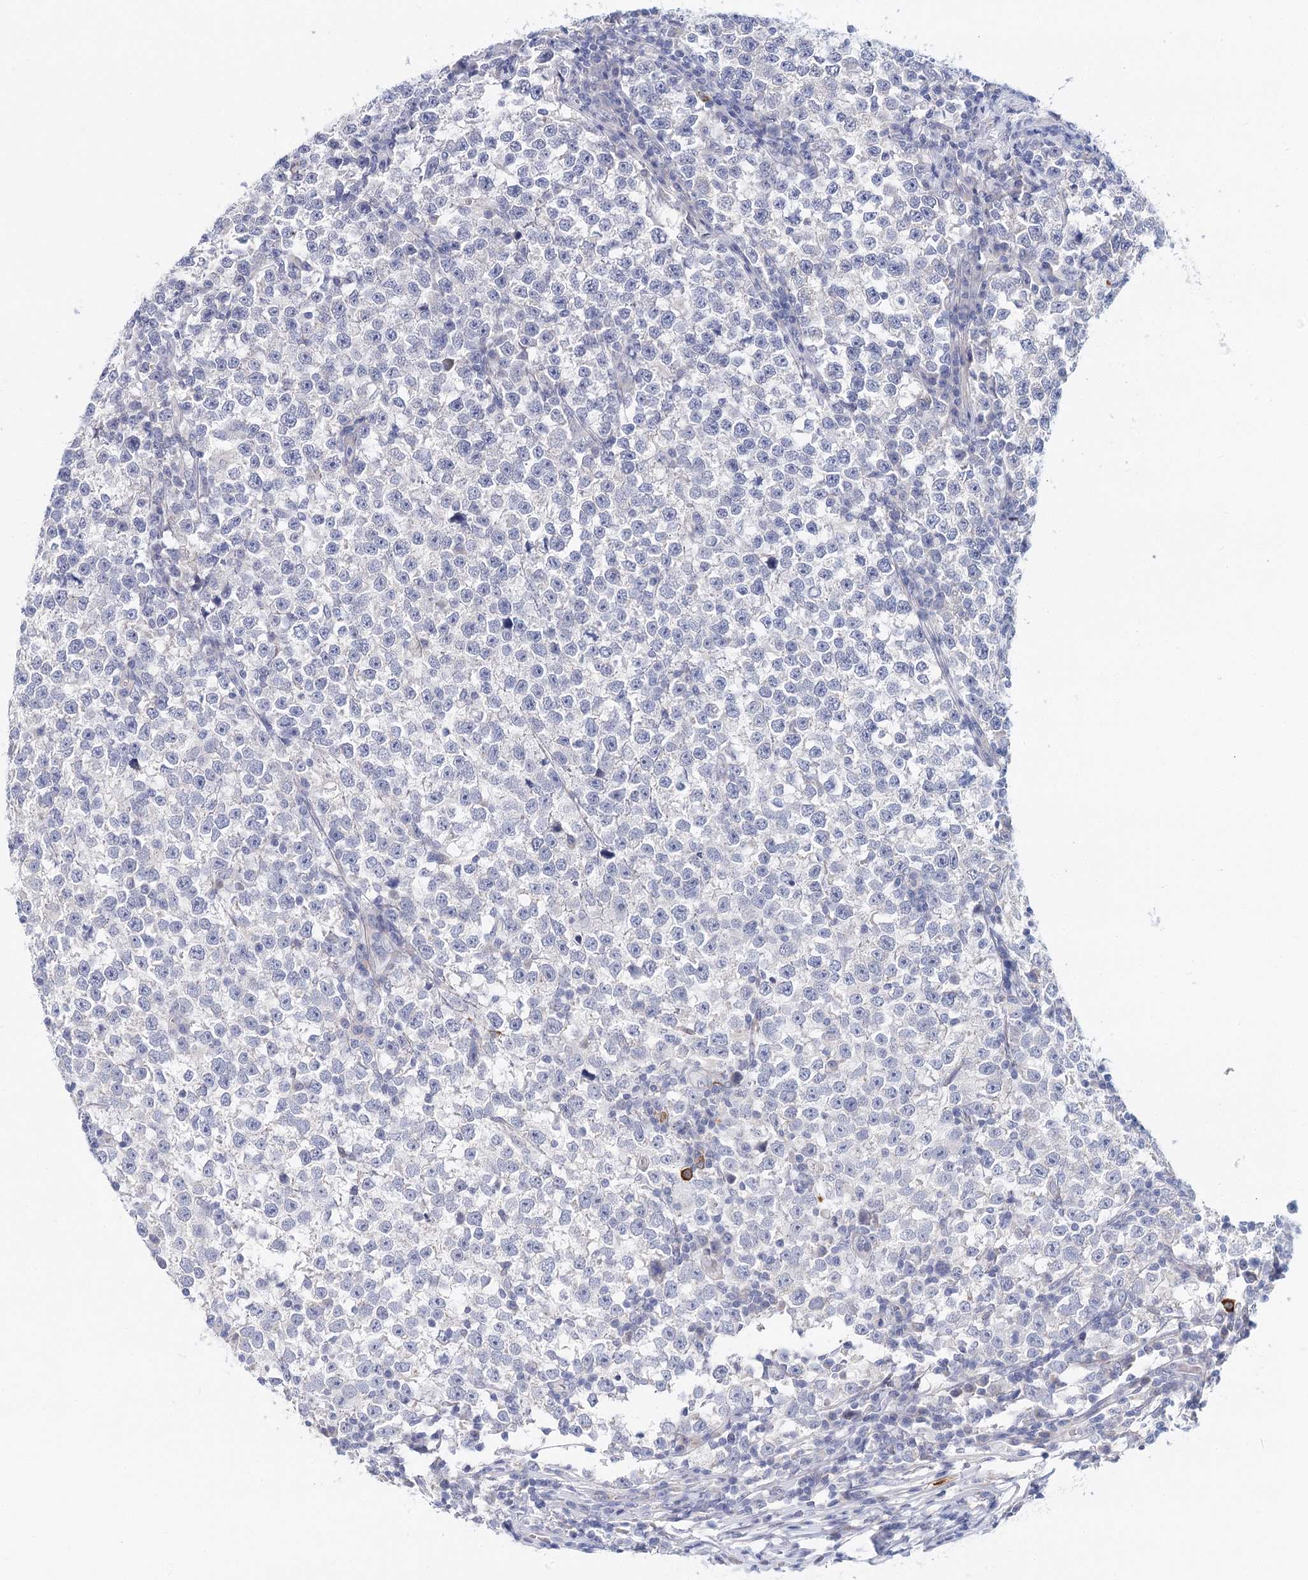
{"staining": {"intensity": "negative", "quantity": "none", "location": "none"}, "tissue": "testis cancer", "cell_type": "Tumor cells", "image_type": "cancer", "snomed": [{"axis": "morphology", "description": "Normal tissue, NOS"}, {"axis": "morphology", "description": "Seminoma, NOS"}, {"axis": "topography", "description": "Testis"}], "caption": "Immunohistochemical staining of human testis cancer (seminoma) shows no significant staining in tumor cells.", "gene": "TEX12", "patient": {"sex": "male", "age": 43}}